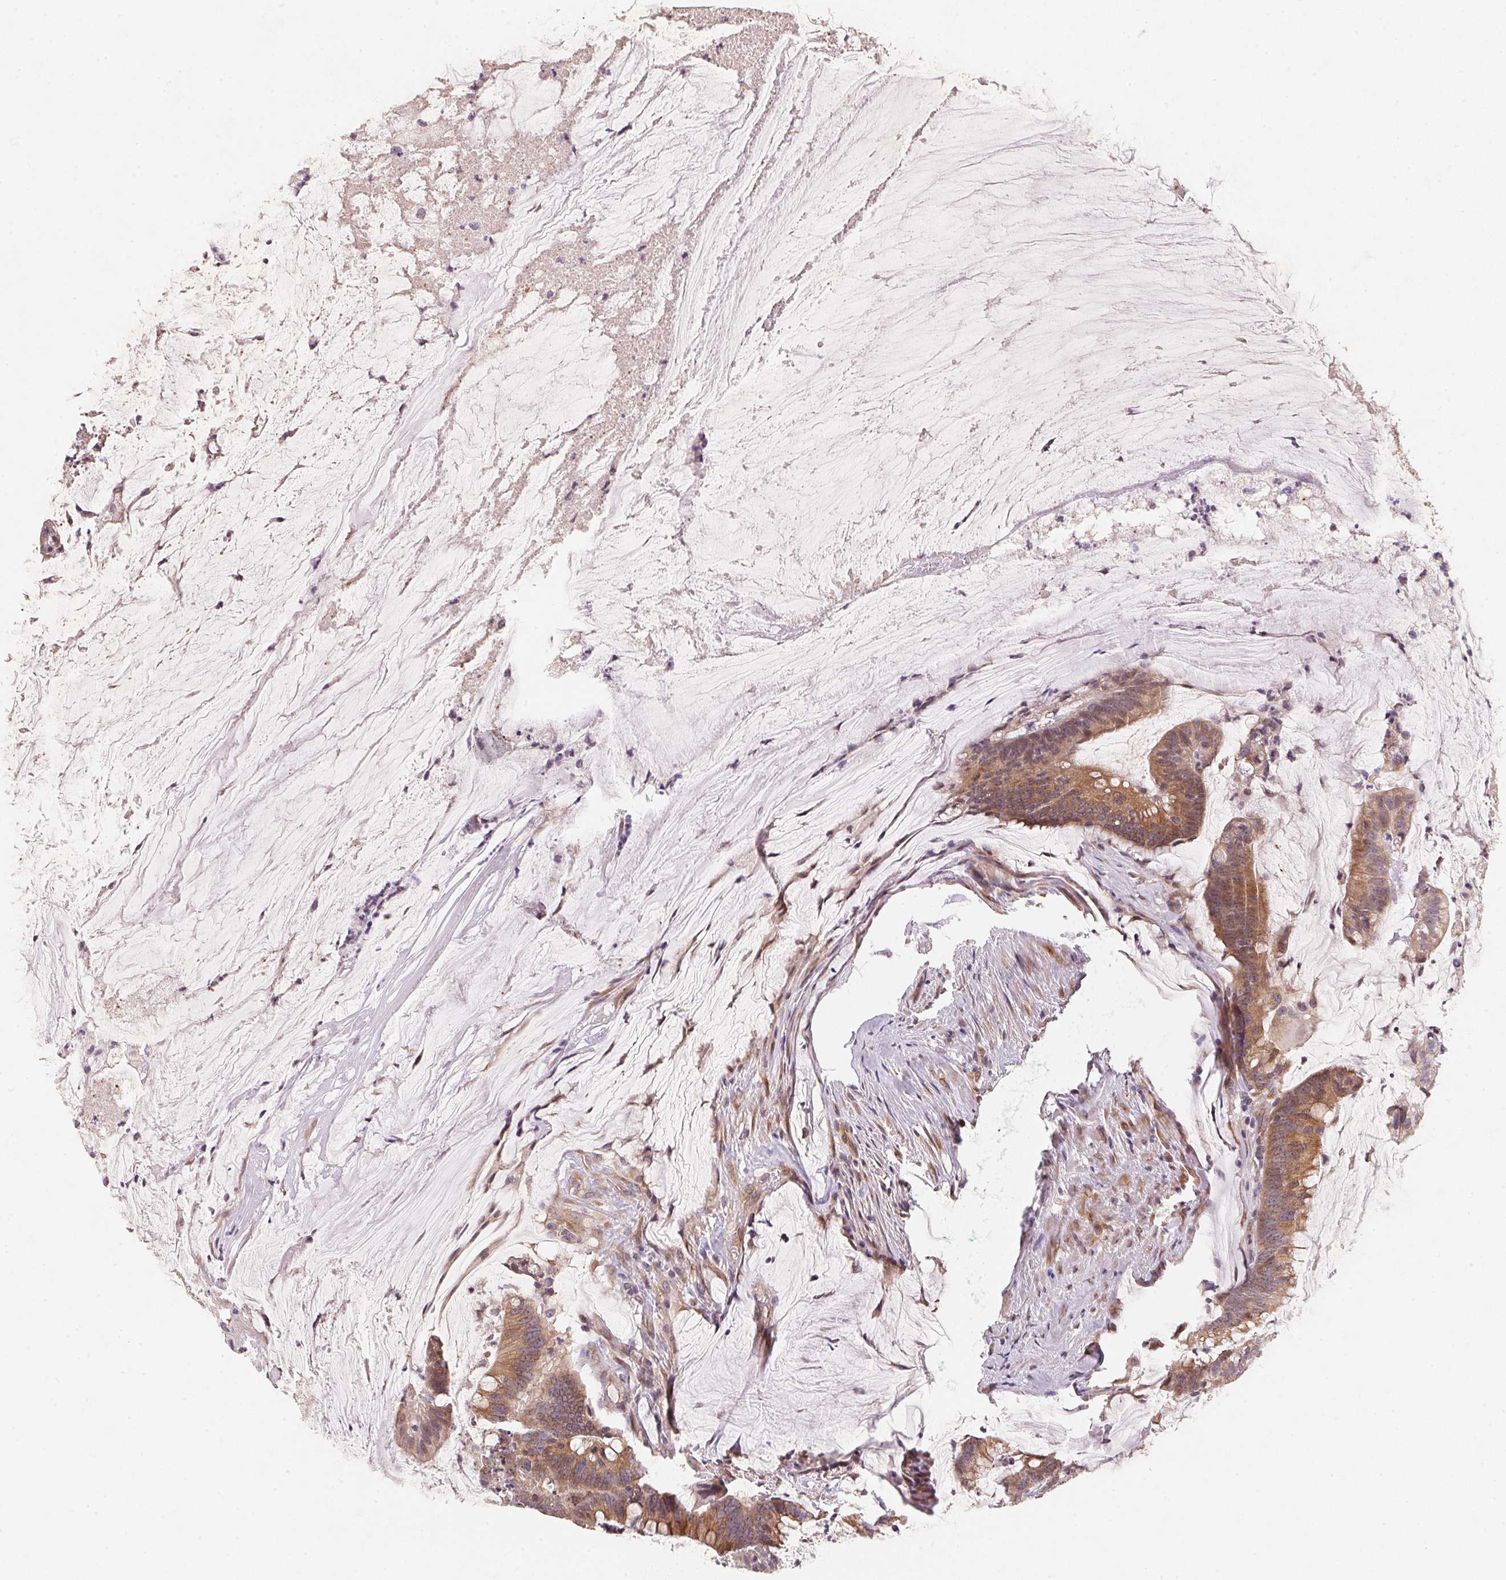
{"staining": {"intensity": "moderate", "quantity": ">75%", "location": "cytoplasmic/membranous"}, "tissue": "colorectal cancer", "cell_type": "Tumor cells", "image_type": "cancer", "snomed": [{"axis": "morphology", "description": "Adenocarcinoma, NOS"}, {"axis": "topography", "description": "Colon"}], "caption": "Colorectal adenocarcinoma stained for a protein reveals moderate cytoplasmic/membranous positivity in tumor cells.", "gene": "EI24", "patient": {"sex": "male", "age": 62}}